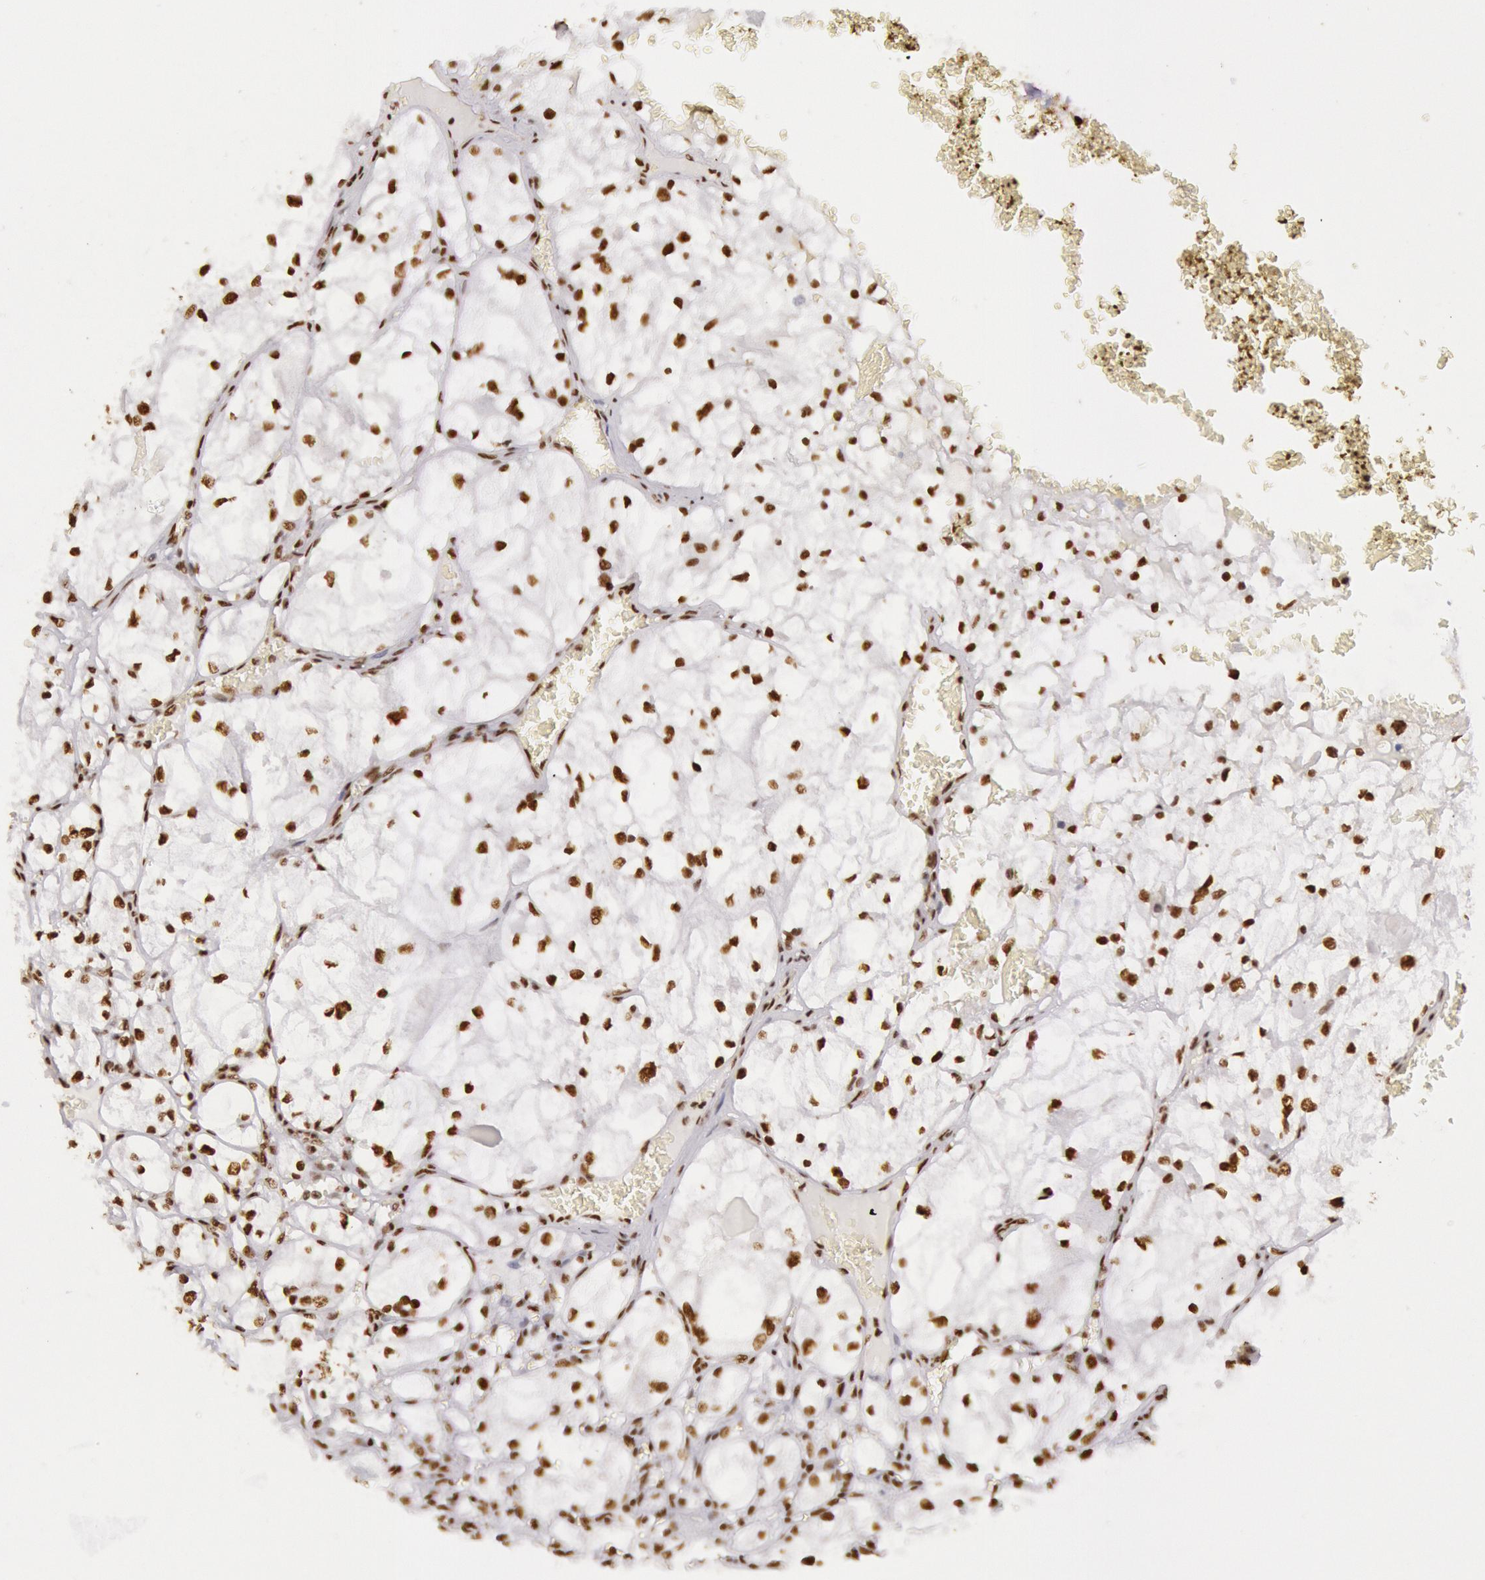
{"staining": {"intensity": "moderate", "quantity": "25%-75%", "location": "nuclear"}, "tissue": "renal cancer", "cell_type": "Tumor cells", "image_type": "cancer", "snomed": [{"axis": "morphology", "description": "Adenocarcinoma, NOS"}, {"axis": "topography", "description": "Kidney"}], "caption": "The immunohistochemical stain highlights moderate nuclear expression in tumor cells of renal adenocarcinoma tissue.", "gene": "HNRNPH2", "patient": {"sex": "male", "age": 61}}